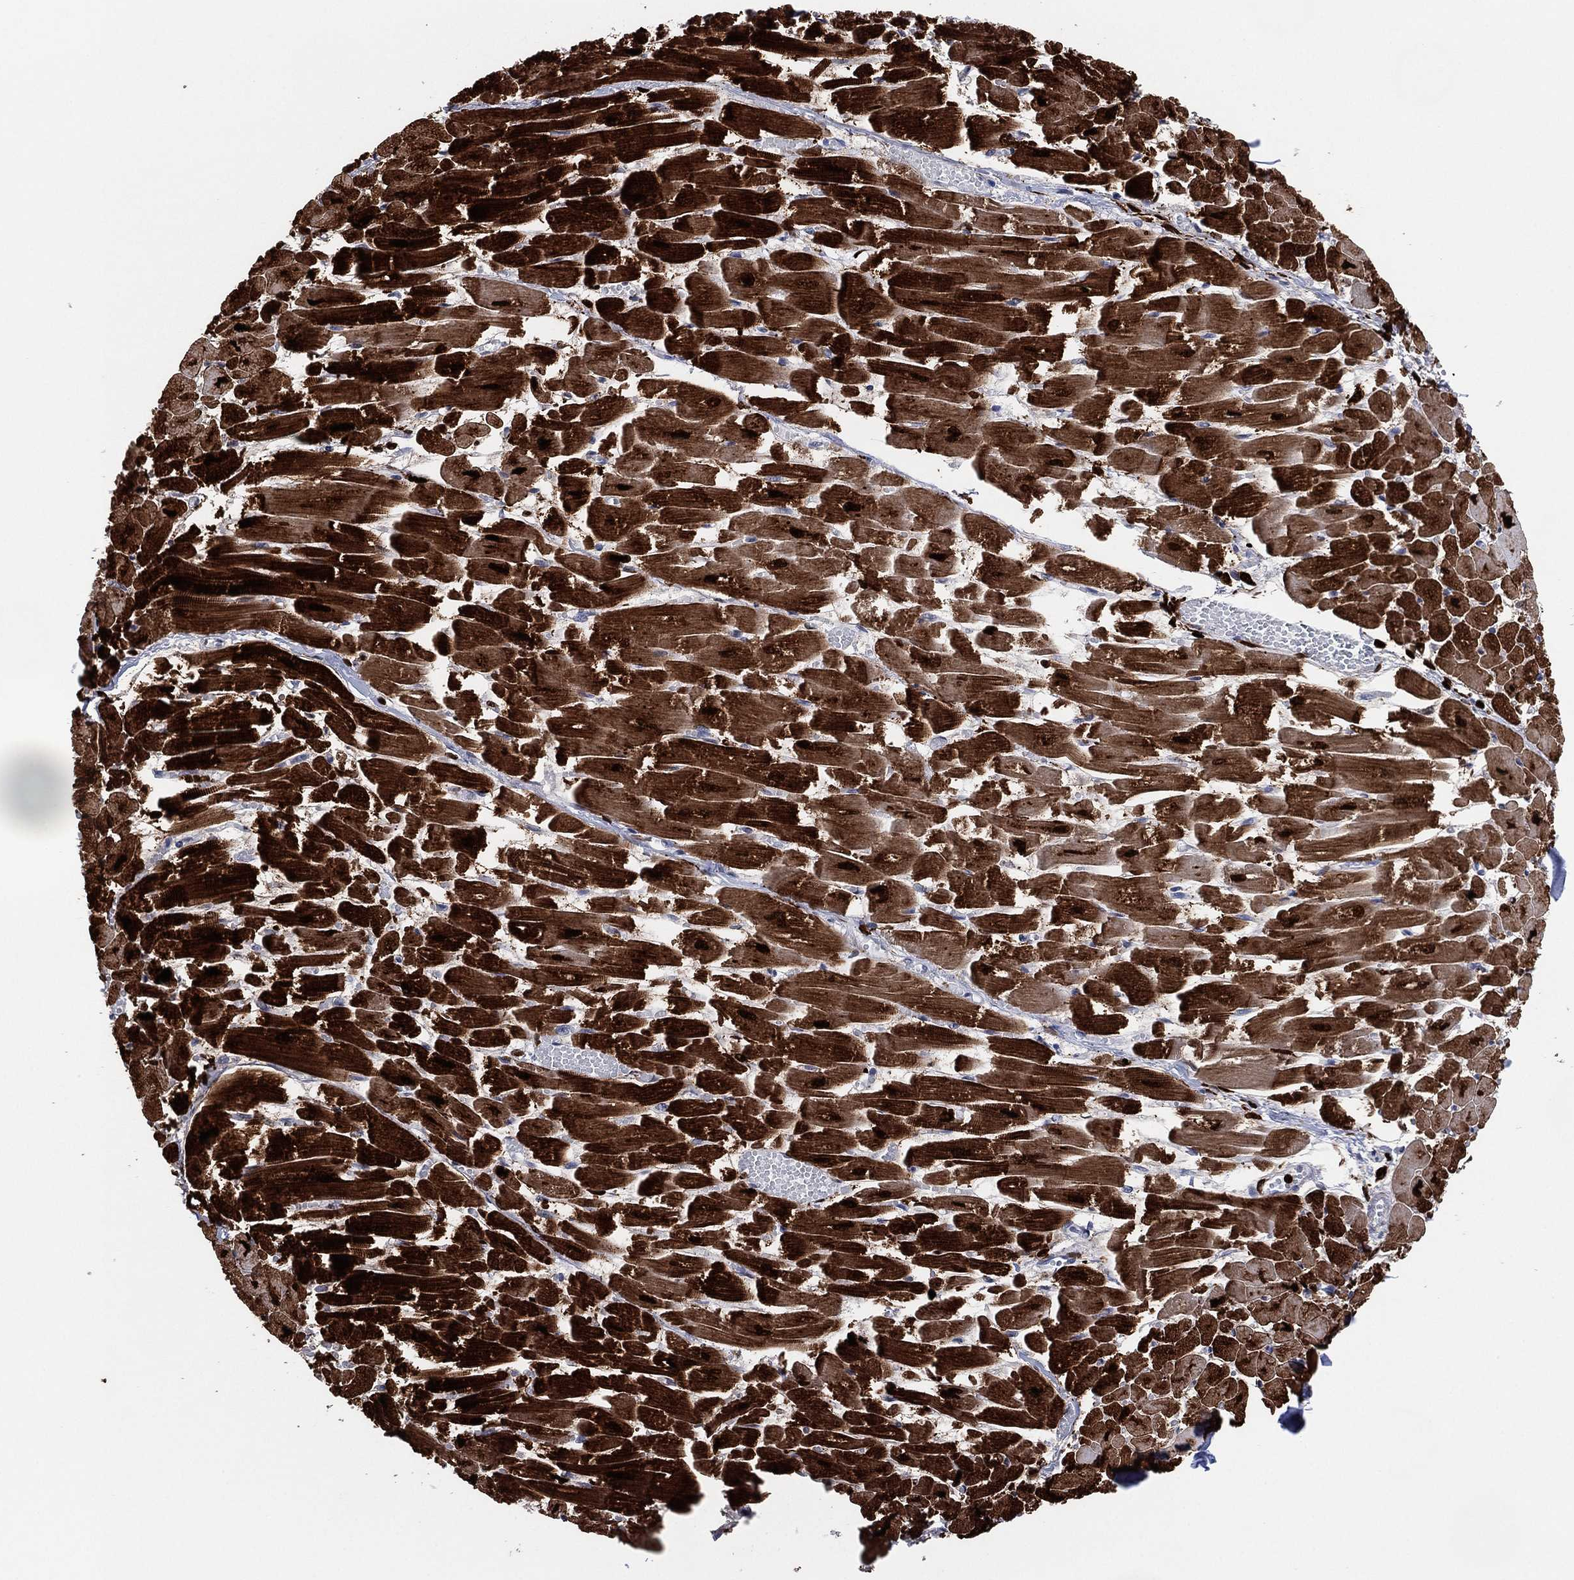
{"staining": {"intensity": "strong", "quantity": ">75%", "location": "cytoplasmic/membranous"}, "tissue": "heart muscle", "cell_type": "Cardiomyocytes", "image_type": "normal", "snomed": [{"axis": "morphology", "description": "Normal tissue, NOS"}, {"axis": "topography", "description": "Heart"}], "caption": "IHC (DAB (3,3'-diaminobenzidine)) staining of benign human heart muscle exhibits strong cytoplasmic/membranous protein expression in approximately >75% of cardiomyocytes. (Brightfield microscopy of DAB IHC at high magnification).", "gene": "FAM104A", "patient": {"sex": "female", "age": 52}}